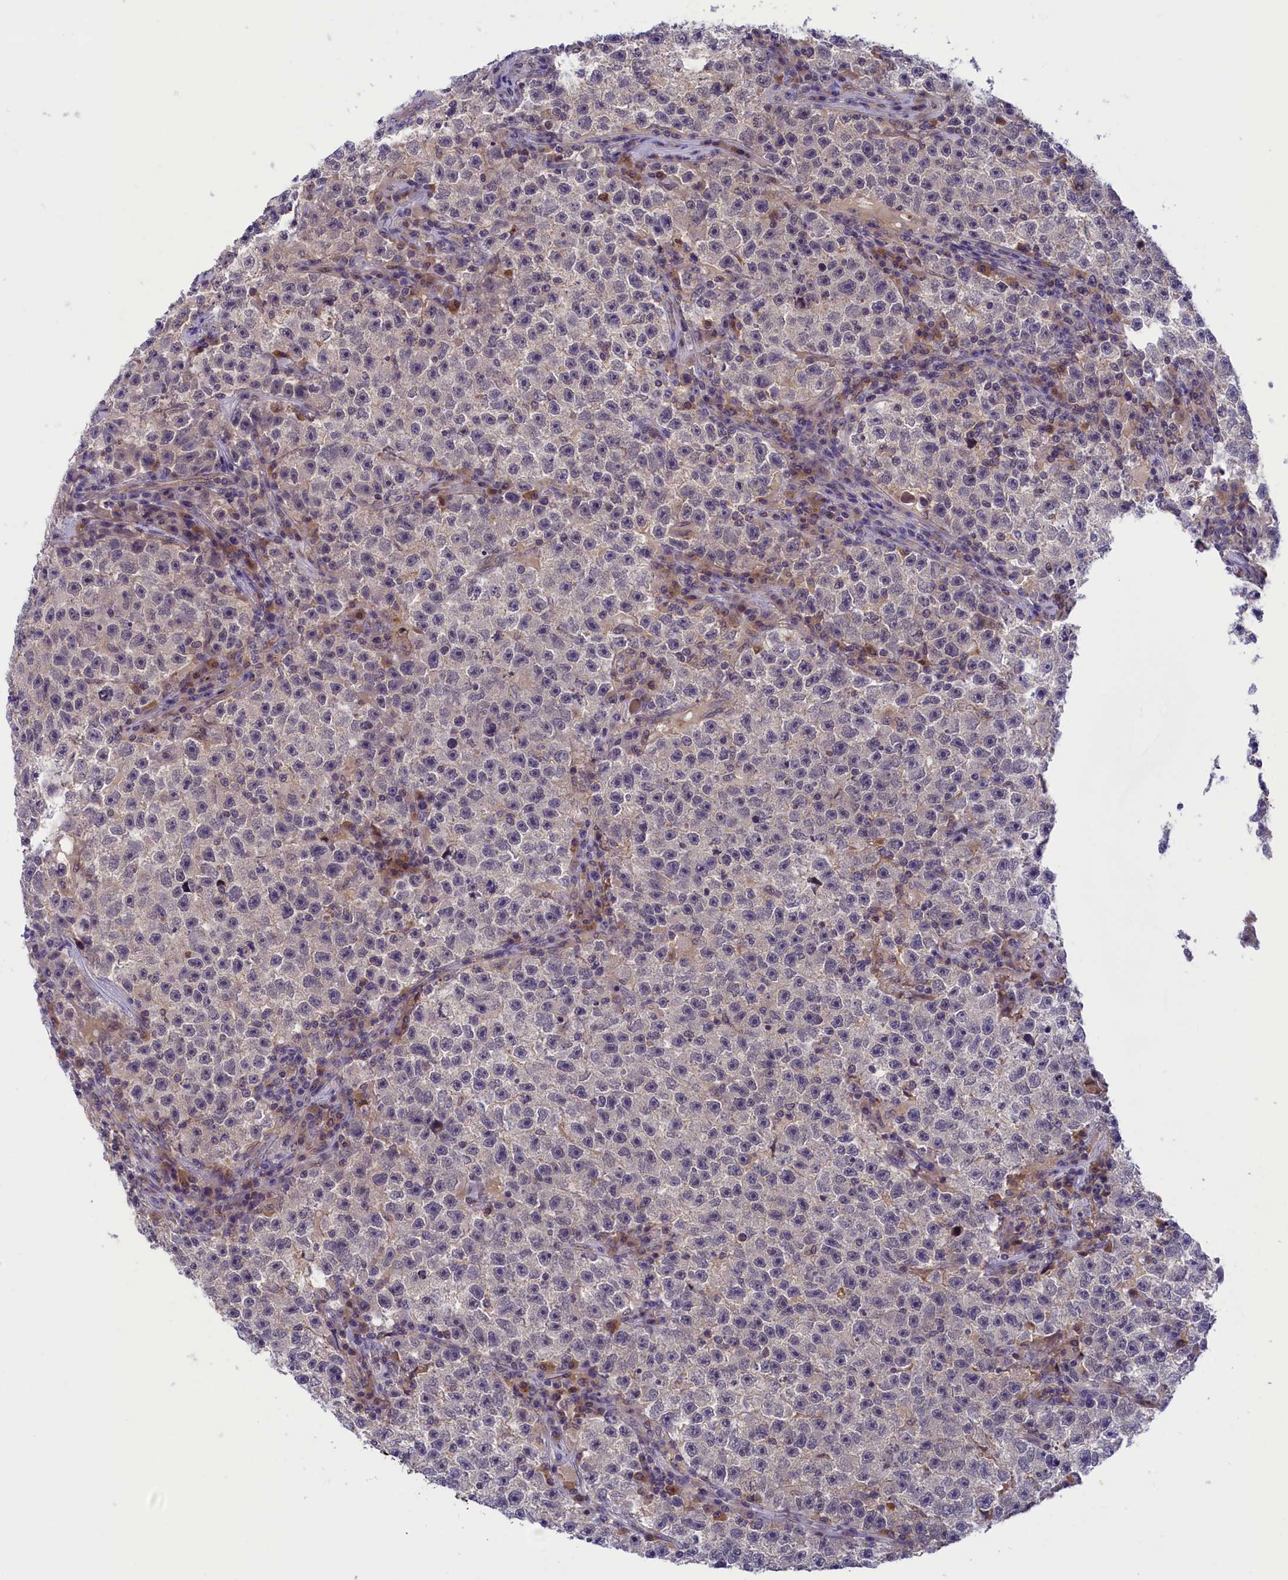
{"staining": {"intensity": "negative", "quantity": "none", "location": "none"}, "tissue": "testis cancer", "cell_type": "Tumor cells", "image_type": "cancer", "snomed": [{"axis": "morphology", "description": "Seminoma, NOS"}, {"axis": "topography", "description": "Testis"}], "caption": "The histopathology image demonstrates no staining of tumor cells in seminoma (testis).", "gene": "STYX", "patient": {"sex": "male", "age": 22}}